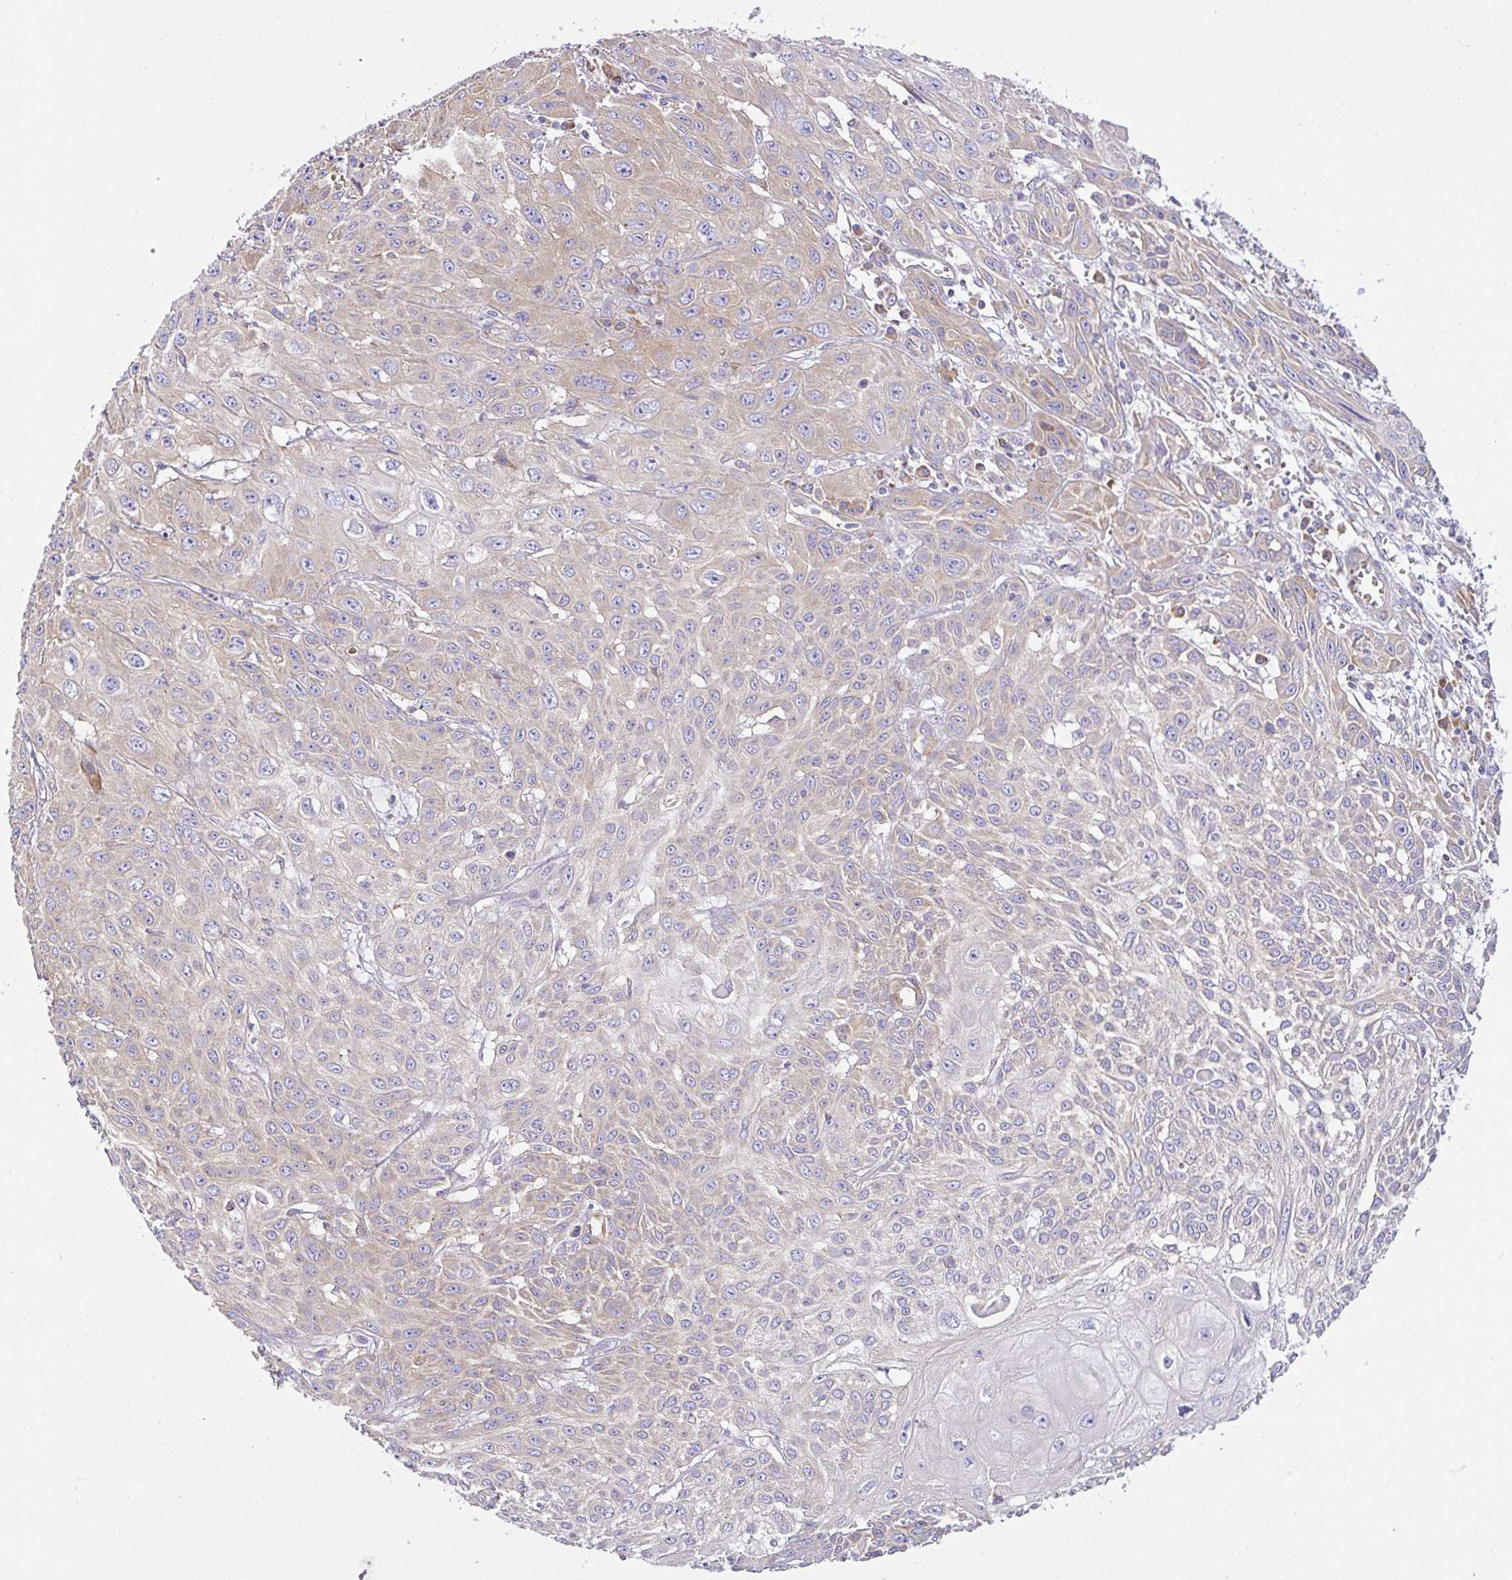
{"staining": {"intensity": "weak", "quantity": "<25%", "location": "cytoplasmic/membranous"}, "tissue": "skin cancer", "cell_type": "Tumor cells", "image_type": "cancer", "snomed": [{"axis": "morphology", "description": "Squamous cell carcinoma, NOS"}, {"axis": "topography", "description": "Skin"}, {"axis": "topography", "description": "Vulva"}], "caption": "A high-resolution histopathology image shows IHC staining of squamous cell carcinoma (skin), which demonstrates no significant expression in tumor cells. (Immunohistochemistry (ihc), brightfield microscopy, high magnification).", "gene": "GFPT2", "patient": {"sex": "female", "age": 71}}